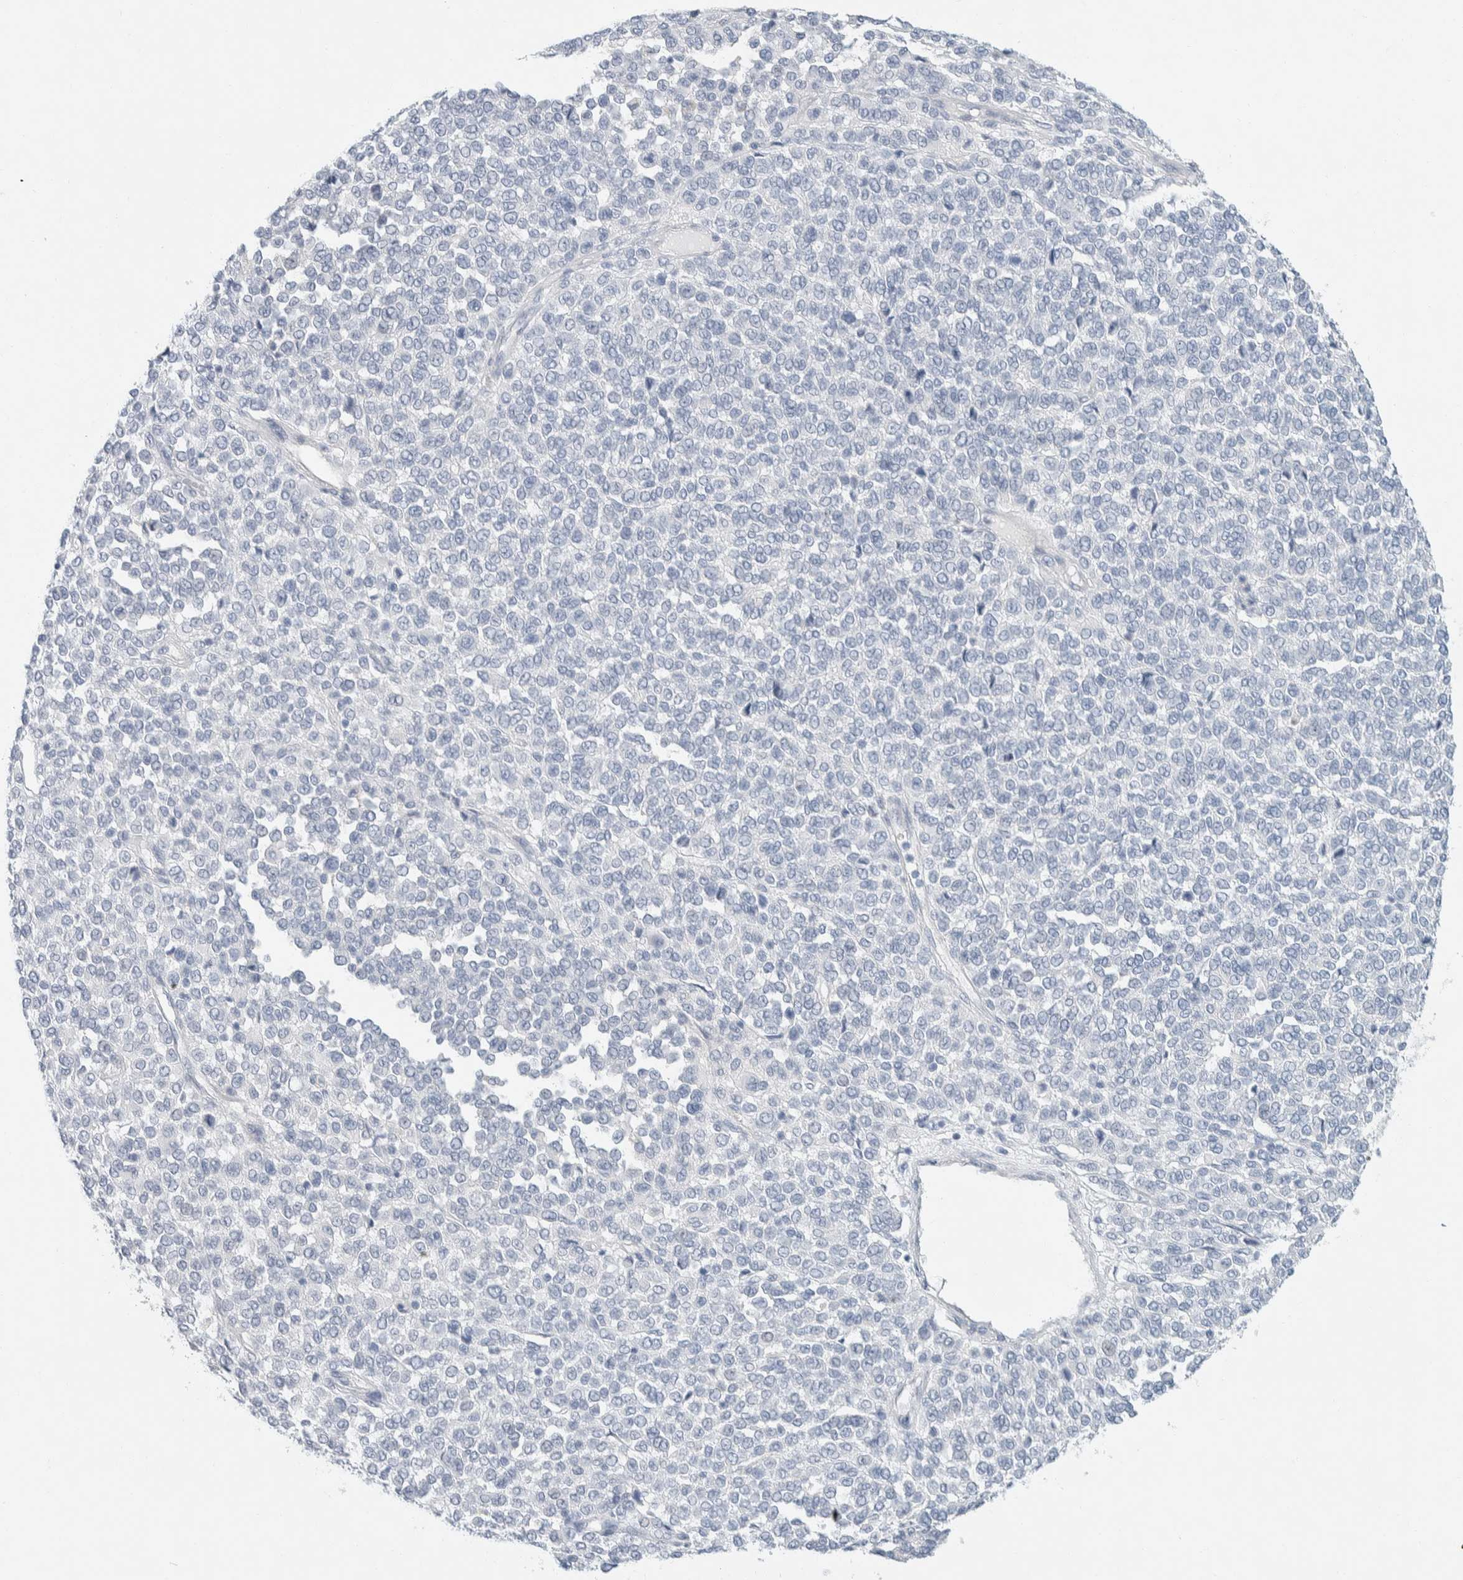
{"staining": {"intensity": "negative", "quantity": "none", "location": "none"}, "tissue": "melanoma", "cell_type": "Tumor cells", "image_type": "cancer", "snomed": [{"axis": "morphology", "description": "Malignant melanoma, Metastatic site"}, {"axis": "topography", "description": "Pancreas"}], "caption": "IHC of malignant melanoma (metastatic site) exhibits no staining in tumor cells.", "gene": "ALOX12B", "patient": {"sex": "female", "age": 30}}